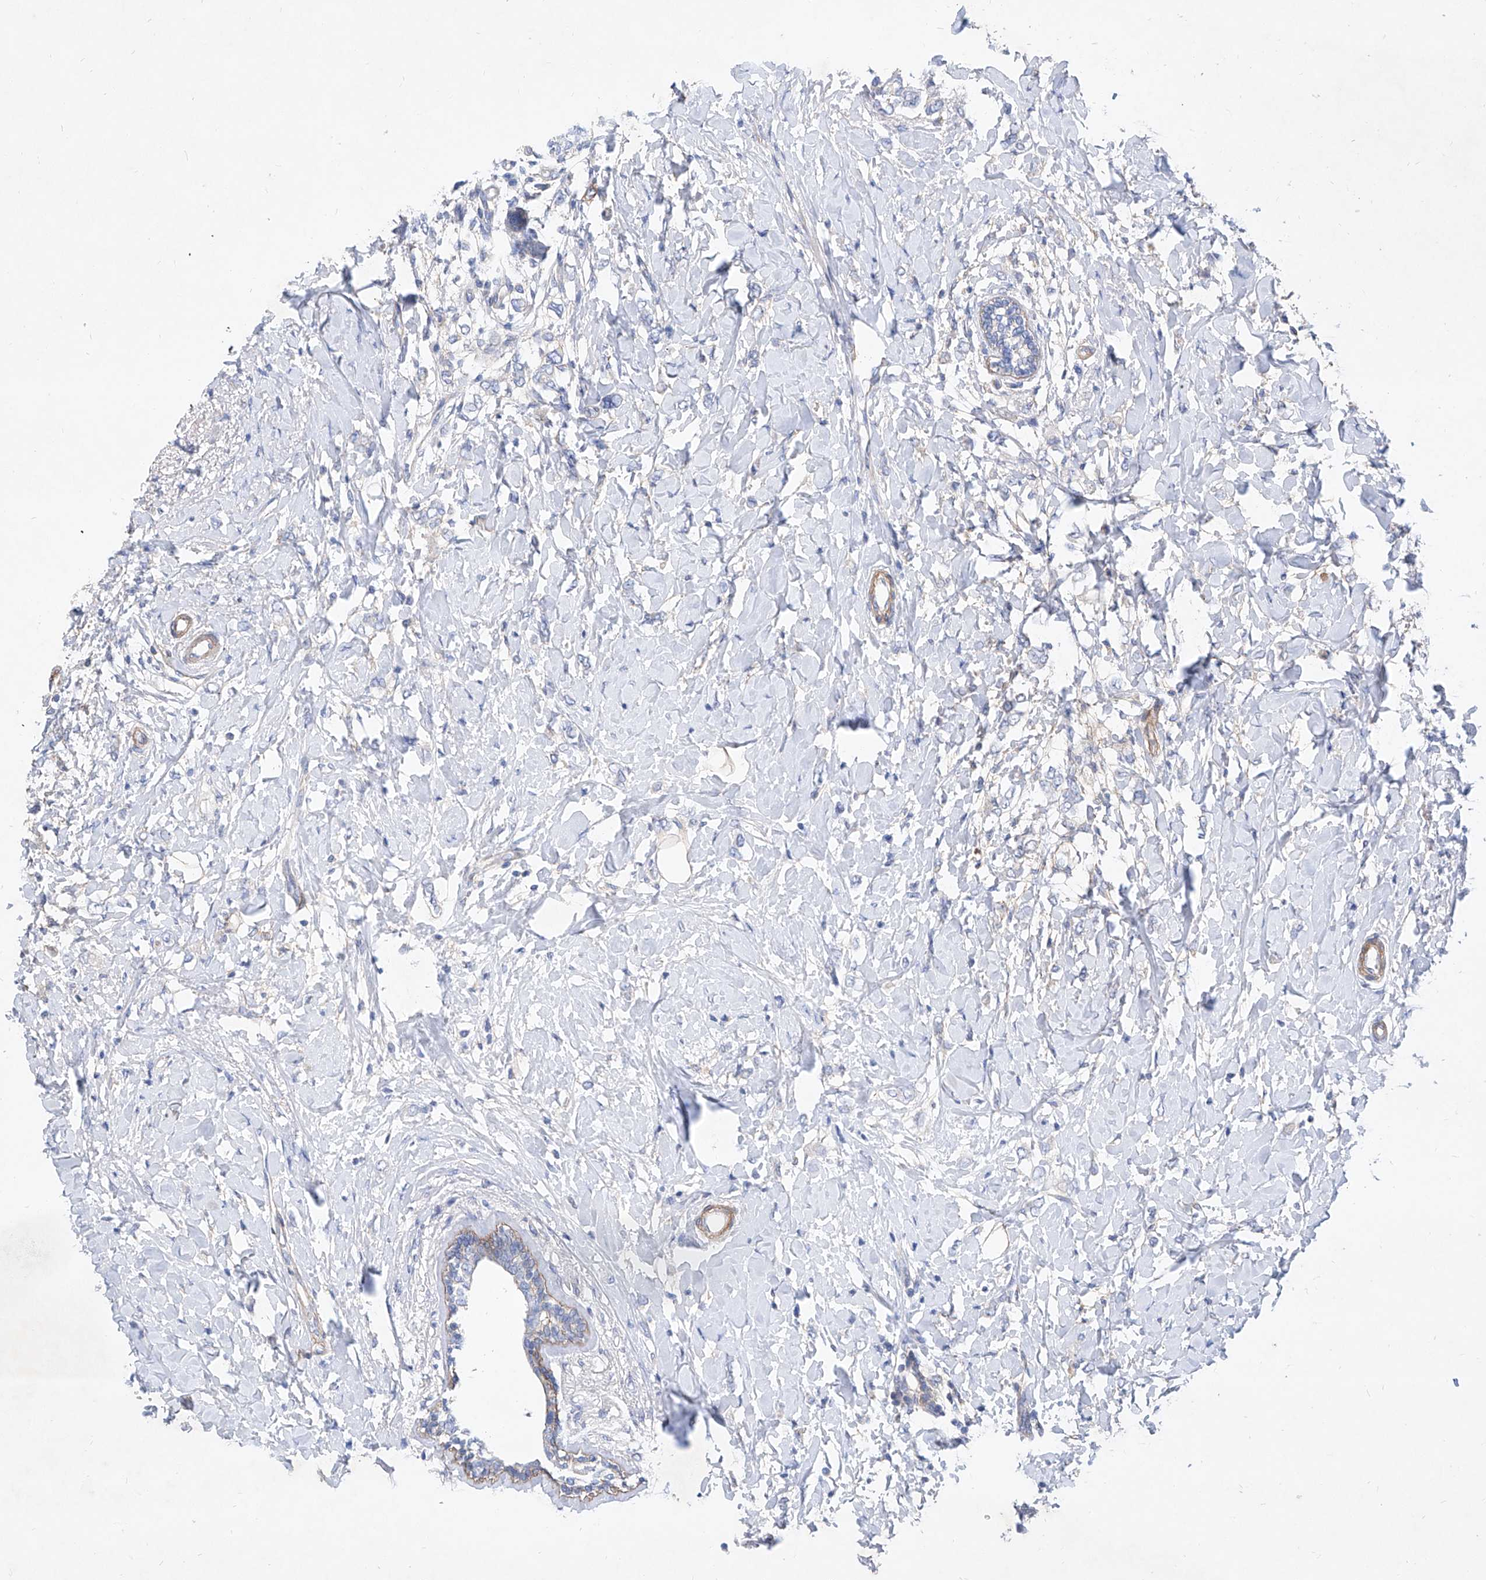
{"staining": {"intensity": "negative", "quantity": "none", "location": "none"}, "tissue": "breast cancer", "cell_type": "Tumor cells", "image_type": "cancer", "snomed": [{"axis": "morphology", "description": "Normal tissue, NOS"}, {"axis": "morphology", "description": "Lobular carcinoma"}, {"axis": "topography", "description": "Breast"}], "caption": "There is no significant positivity in tumor cells of breast cancer.", "gene": "TAS2R60", "patient": {"sex": "female", "age": 47}}